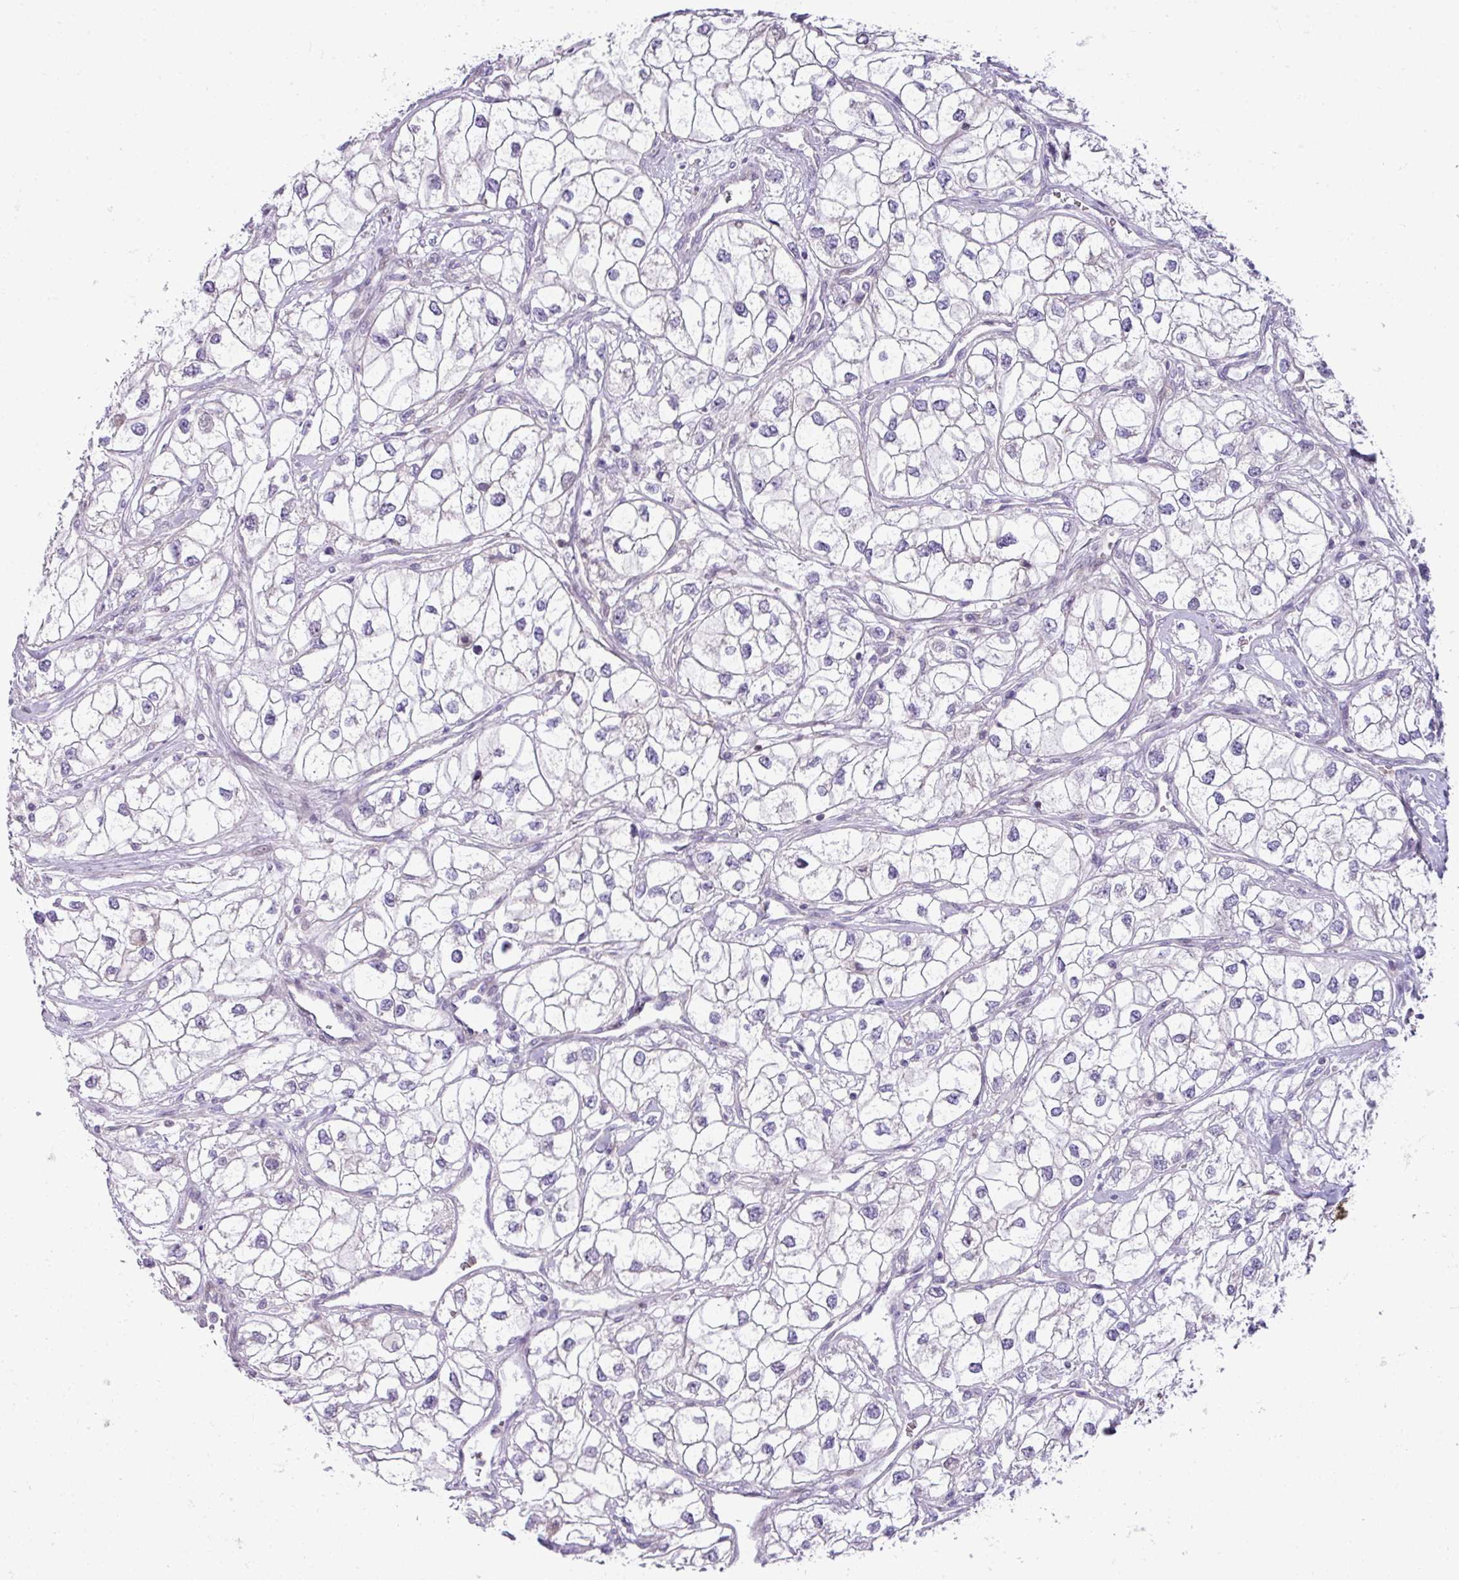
{"staining": {"intensity": "negative", "quantity": "none", "location": "none"}, "tissue": "renal cancer", "cell_type": "Tumor cells", "image_type": "cancer", "snomed": [{"axis": "morphology", "description": "Adenocarcinoma, NOS"}, {"axis": "topography", "description": "Kidney"}], "caption": "Renal adenocarcinoma stained for a protein using immunohistochemistry (IHC) reveals no staining tumor cells.", "gene": "STAT5A", "patient": {"sex": "male", "age": 59}}